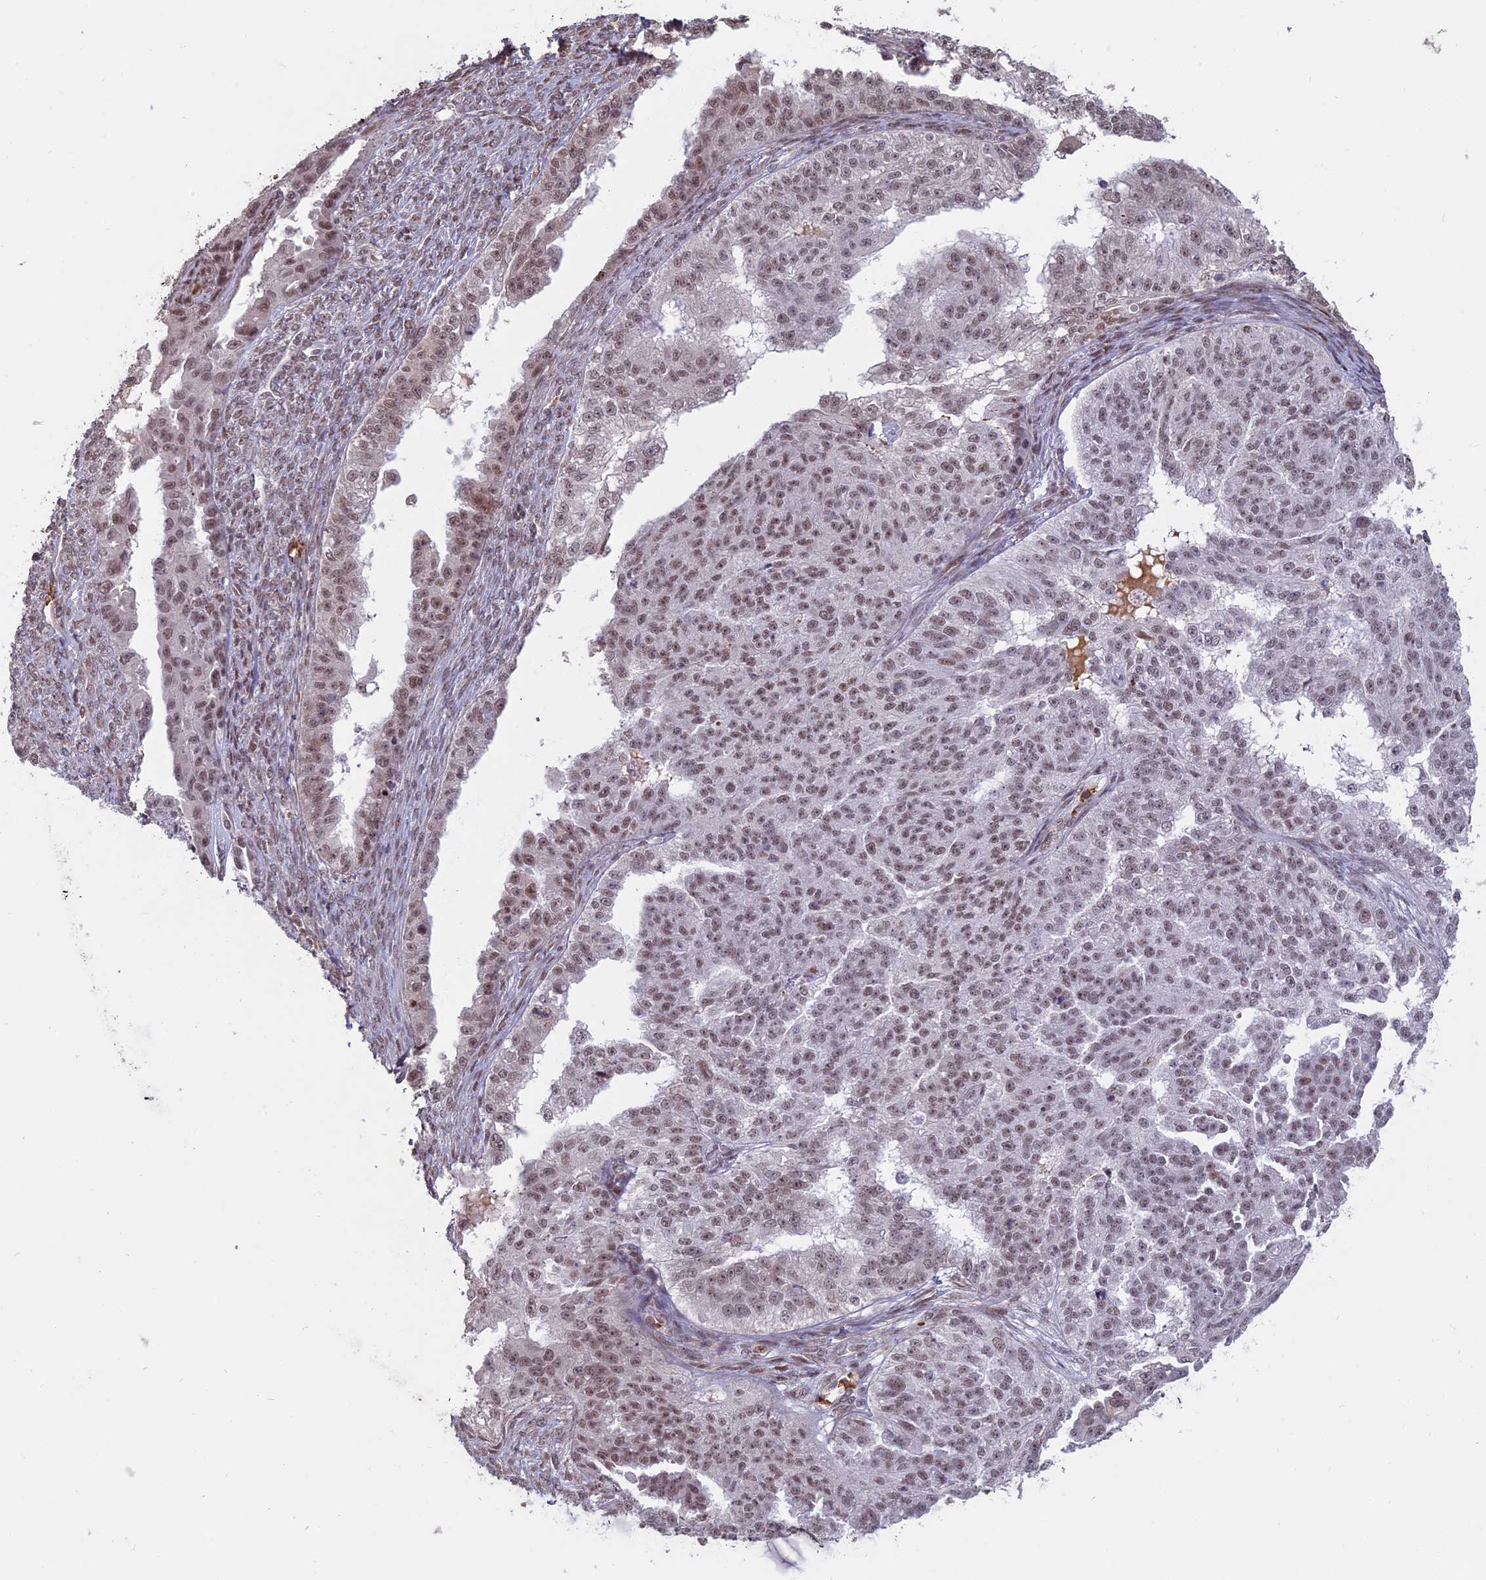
{"staining": {"intensity": "weak", "quantity": ">75%", "location": "nuclear"}, "tissue": "ovarian cancer", "cell_type": "Tumor cells", "image_type": "cancer", "snomed": [{"axis": "morphology", "description": "Cystadenocarcinoma, serous, NOS"}, {"axis": "topography", "description": "Ovary"}], "caption": "Immunohistochemical staining of serous cystadenocarcinoma (ovarian) shows low levels of weak nuclear positivity in approximately >75% of tumor cells.", "gene": "MFAP1", "patient": {"sex": "female", "age": 58}}